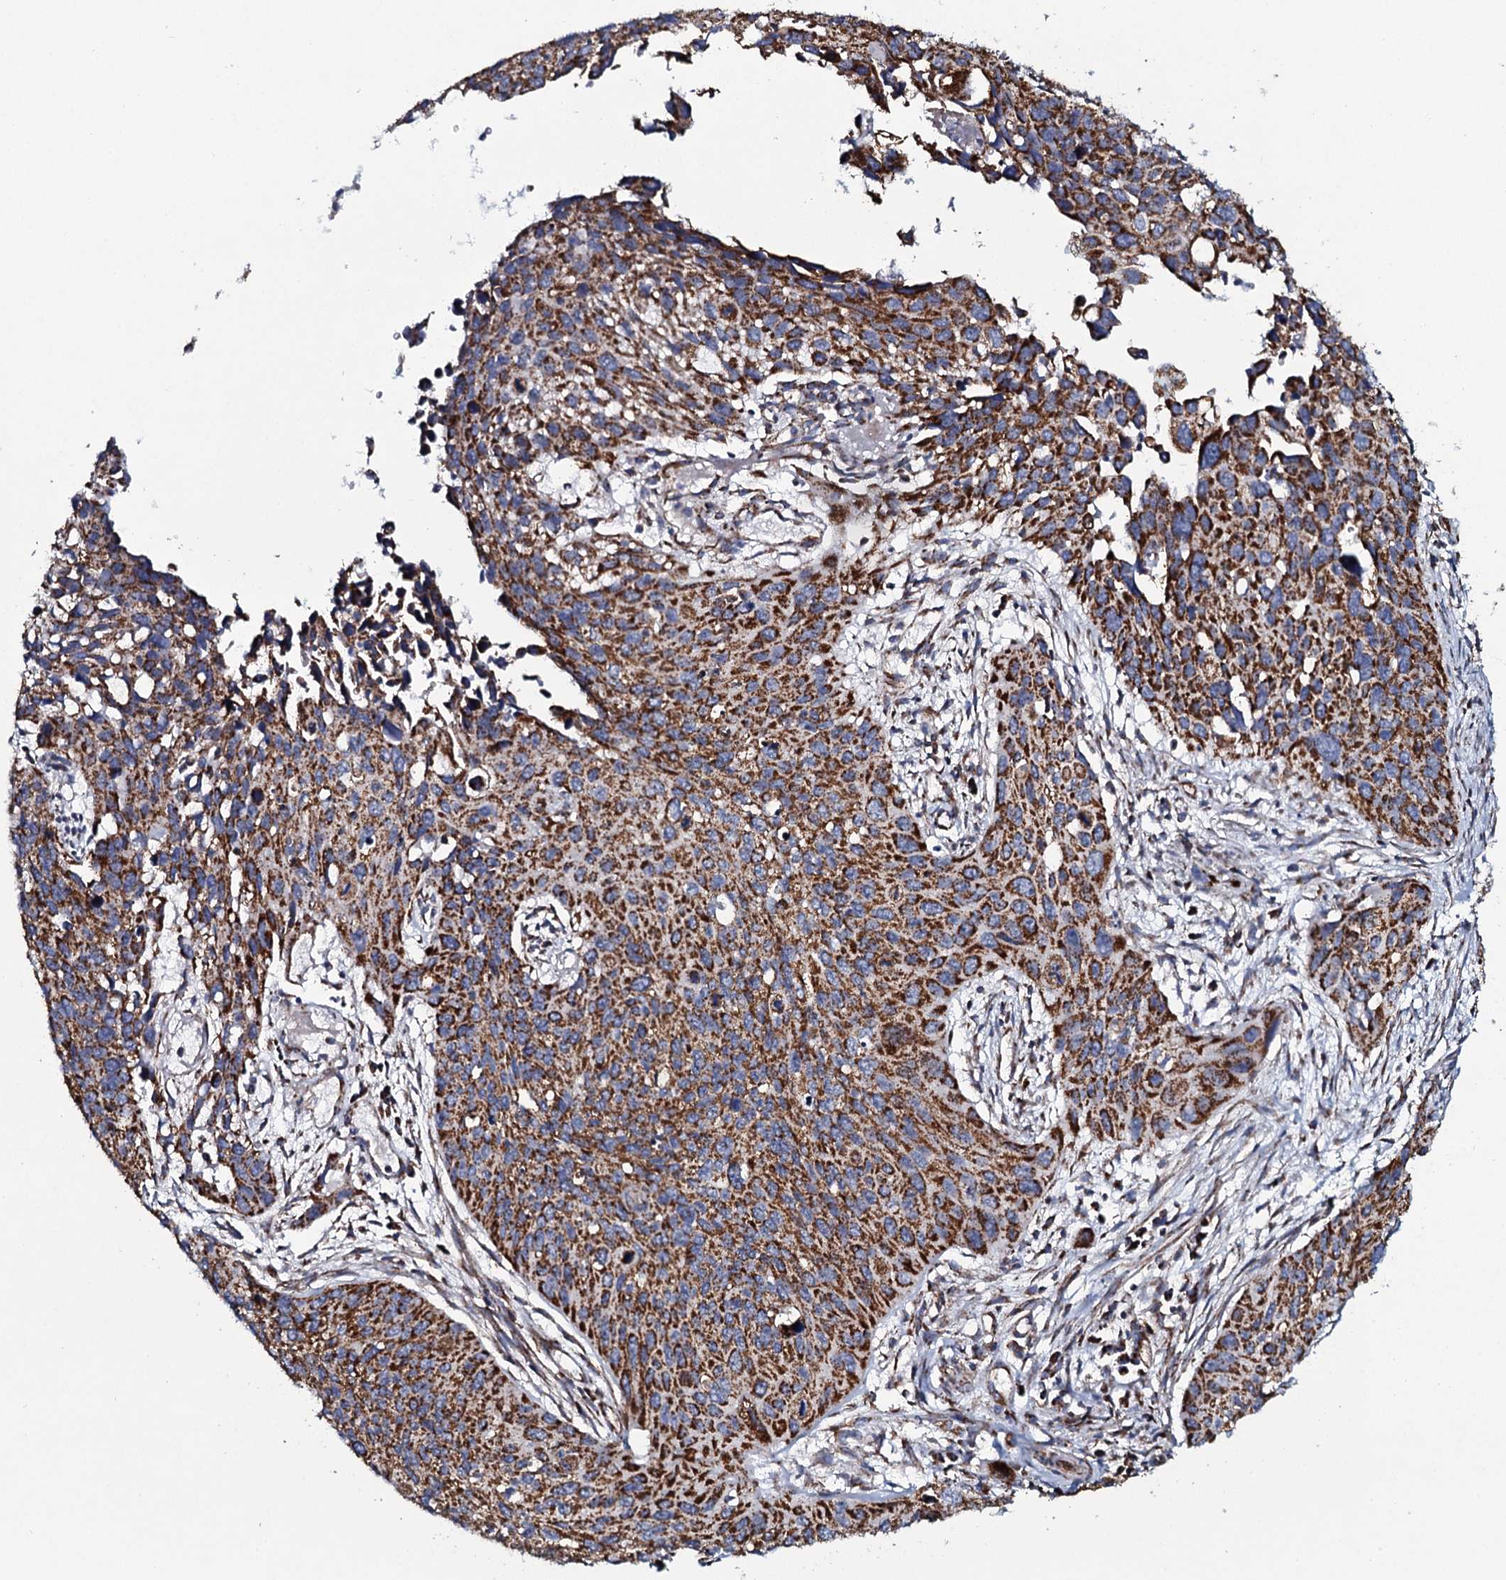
{"staining": {"intensity": "strong", "quantity": ">75%", "location": "cytoplasmic/membranous"}, "tissue": "cervical cancer", "cell_type": "Tumor cells", "image_type": "cancer", "snomed": [{"axis": "morphology", "description": "Squamous cell carcinoma, NOS"}, {"axis": "topography", "description": "Cervix"}], "caption": "Cervical cancer tissue exhibits strong cytoplasmic/membranous expression in about >75% of tumor cells (DAB (3,3'-diaminobenzidine) IHC with brightfield microscopy, high magnification).", "gene": "EVC2", "patient": {"sex": "female", "age": 55}}